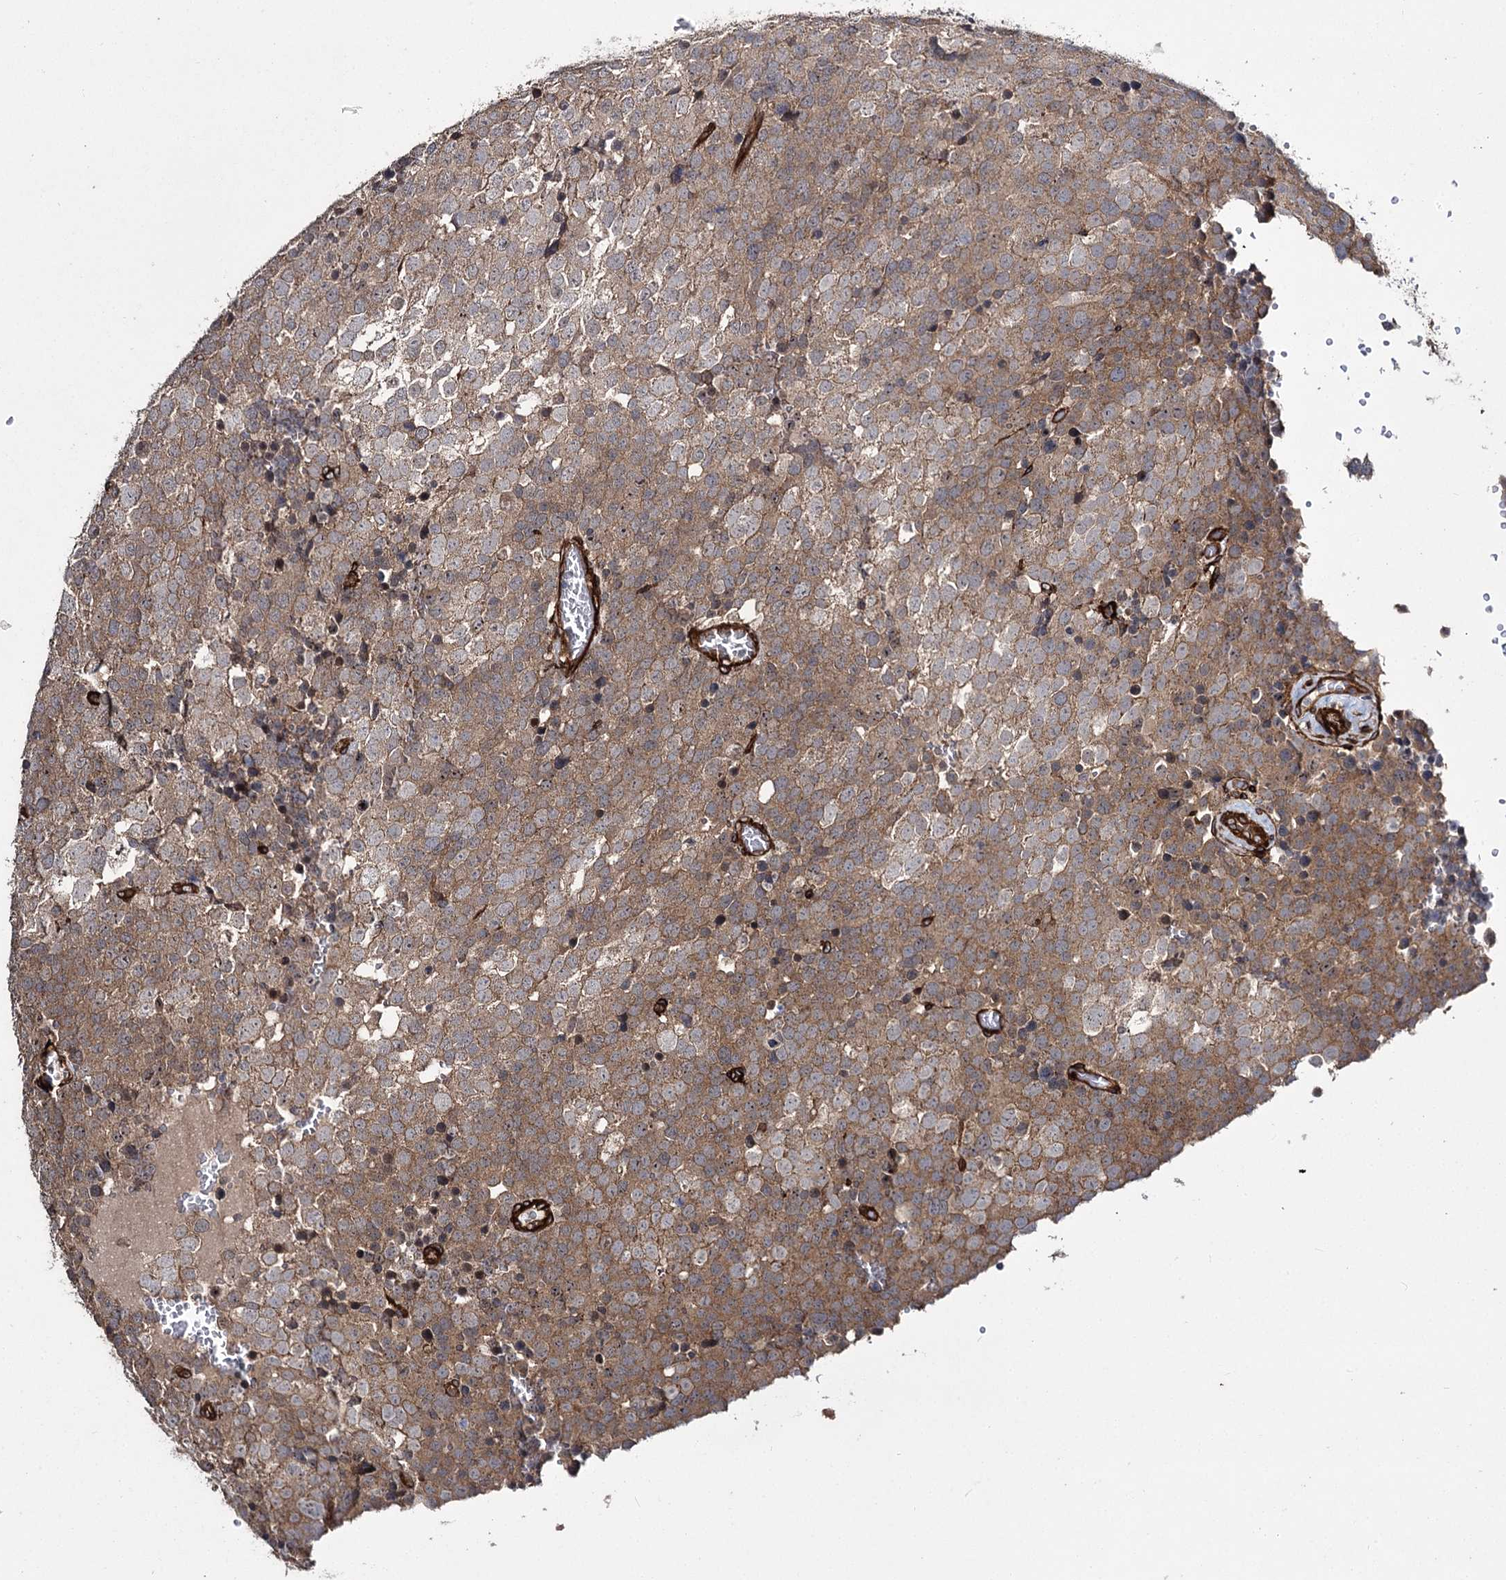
{"staining": {"intensity": "moderate", "quantity": ">75%", "location": "cytoplasmic/membranous"}, "tissue": "testis cancer", "cell_type": "Tumor cells", "image_type": "cancer", "snomed": [{"axis": "morphology", "description": "Seminoma, NOS"}, {"axis": "topography", "description": "Testis"}], "caption": "The image reveals a brown stain indicating the presence of a protein in the cytoplasmic/membranous of tumor cells in testis cancer (seminoma). The protein is shown in brown color, while the nuclei are stained blue.", "gene": "MYO1C", "patient": {"sex": "male", "age": 71}}